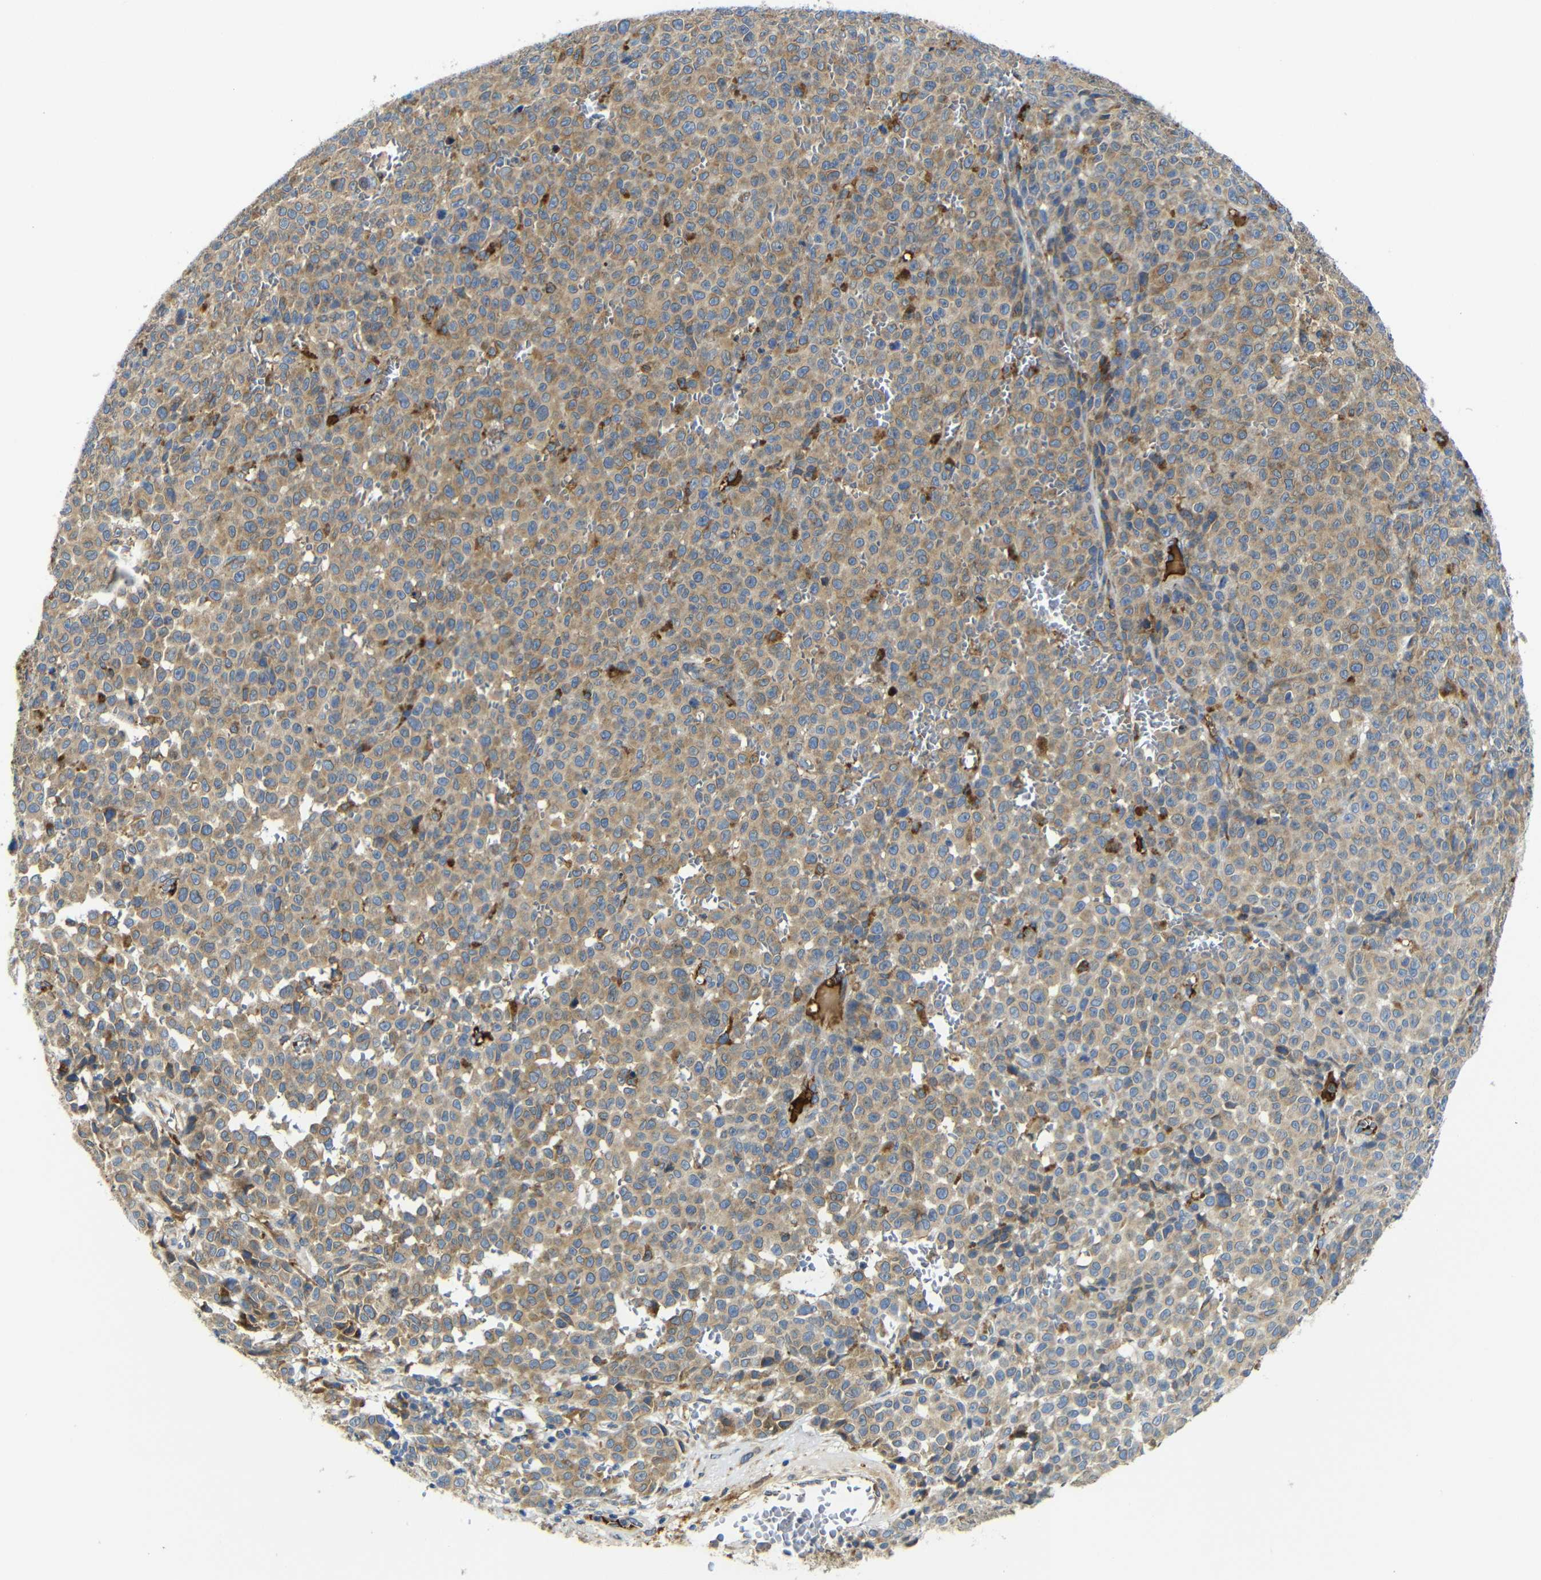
{"staining": {"intensity": "weak", "quantity": ">75%", "location": "cytoplasmic/membranous"}, "tissue": "melanoma", "cell_type": "Tumor cells", "image_type": "cancer", "snomed": [{"axis": "morphology", "description": "Malignant melanoma, NOS"}, {"axis": "topography", "description": "Skin"}], "caption": "High-power microscopy captured an IHC photomicrograph of malignant melanoma, revealing weak cytoplasmic/membranous positivity in approximately >75% of tumor cells.", "gene": "CLCC1", "patient": {"sex": "female", "age": 82}}